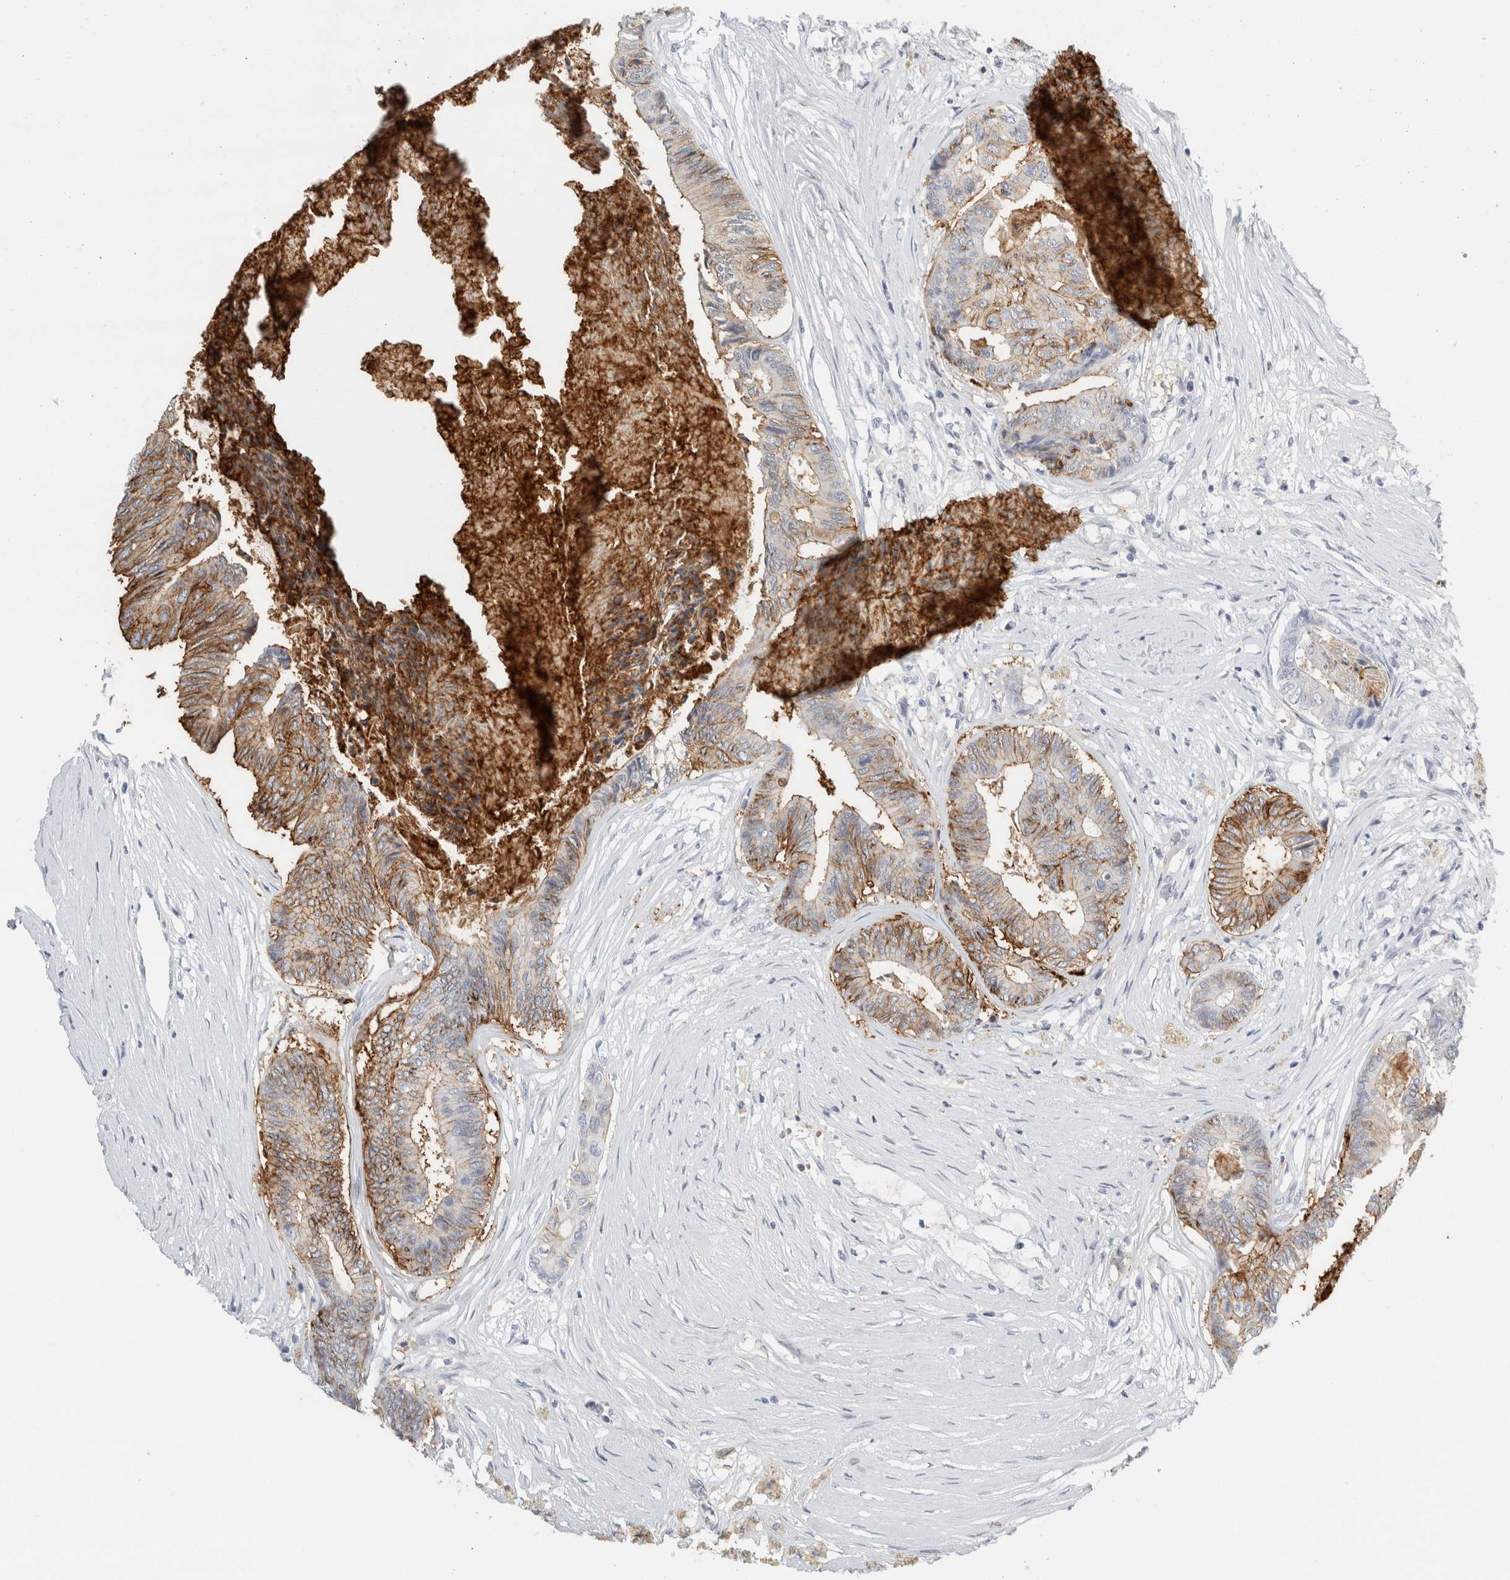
{"staining": {"intensity": "moderate", "quantity": ">75%", "location": "cytoplasmic/membranous"}, "tissue": "colorectal cancer", "cell_type": "Tumor cells", "image_type": "cancer", "snomed": [{"axis": "morphology", "description": "Adenocarcinoma, NOS"}, {"axis": "topography", "description": "Rectum"}], "caption": "Tumor cells show medium levels of moderate cytoplasmic/membranous positivity in about >75% of cells in human adenocarcinoma (colorectal).", "gene": "TSPAN8", "patient": {"sex": "male", "age": 63}}